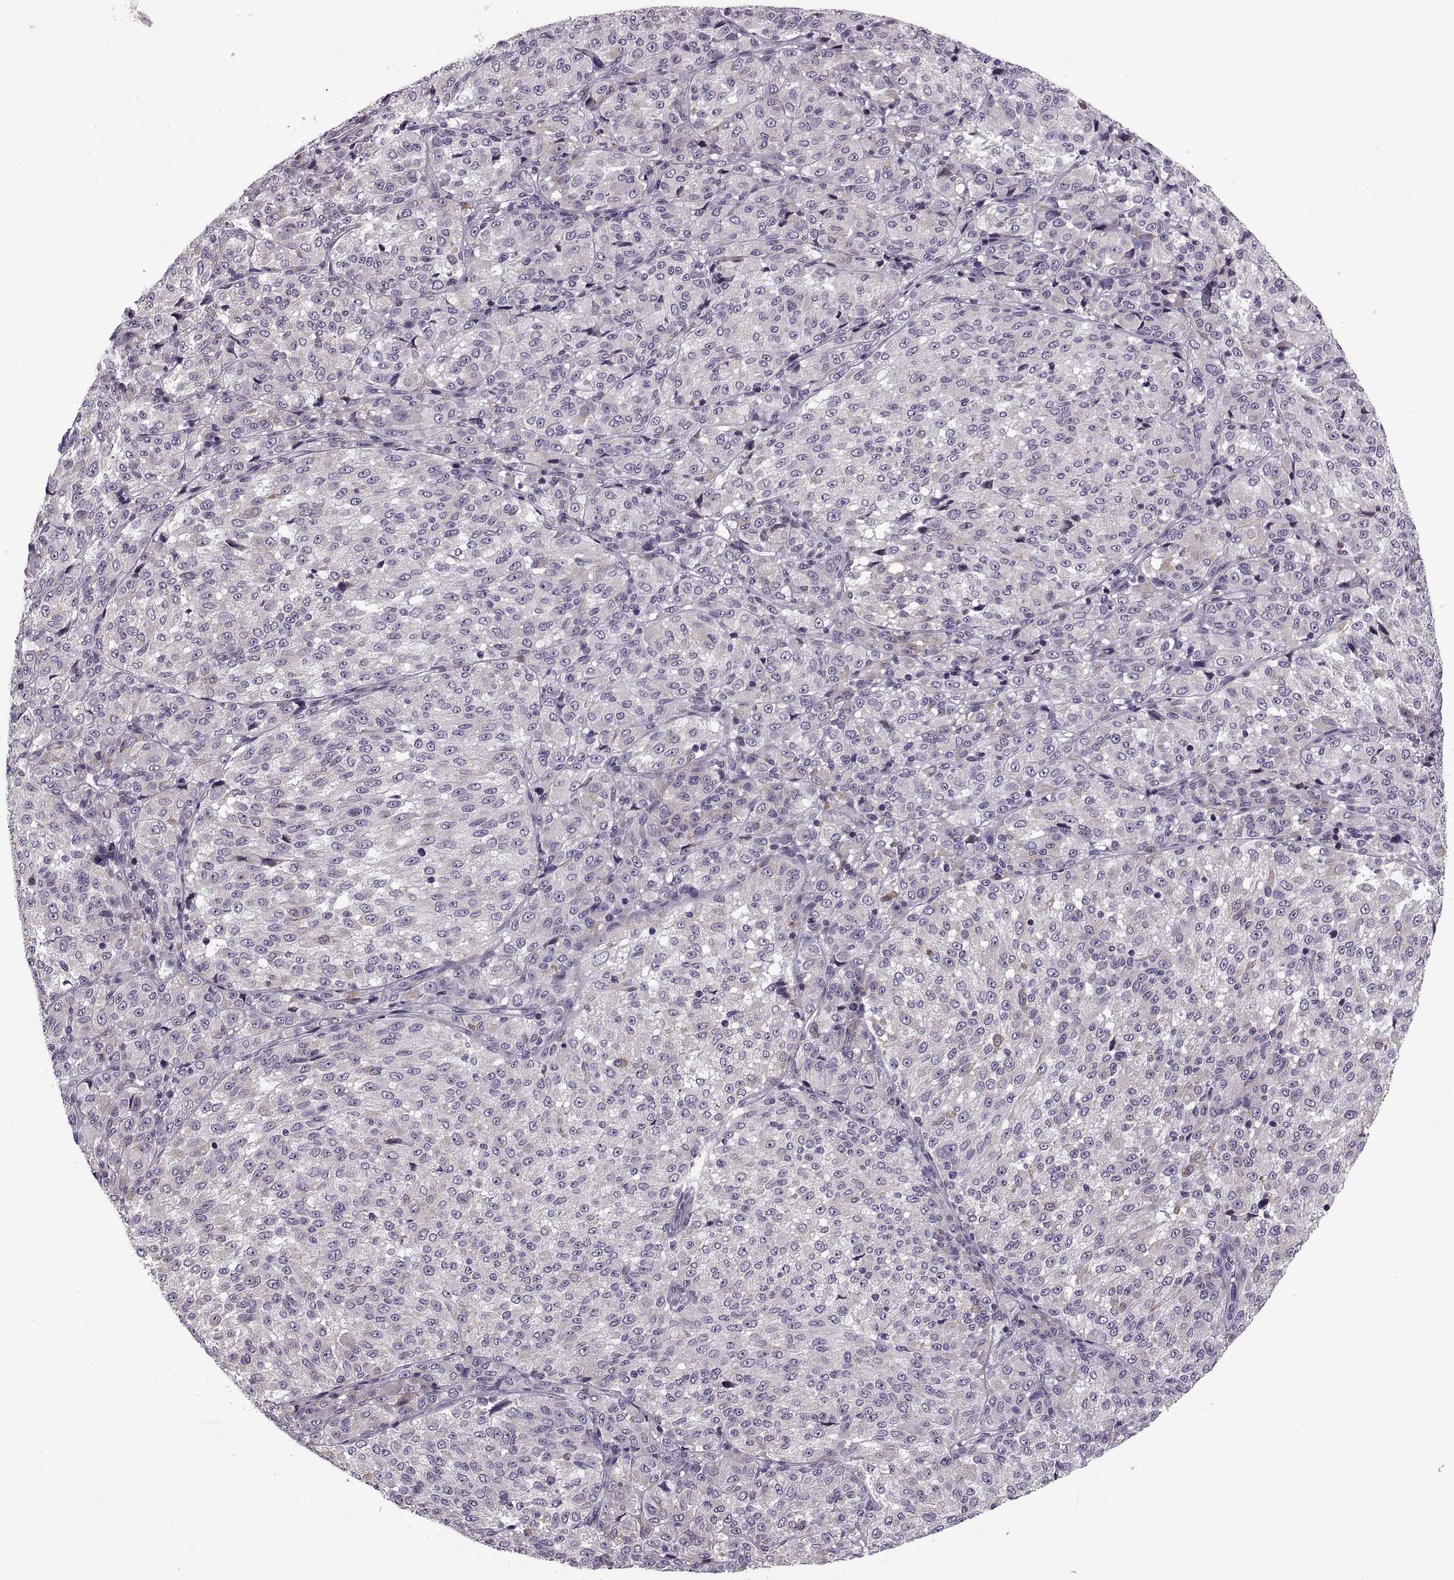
{"staining": {"intensity": "negative", "quantity": "none", "location": "none"}, "tissue": "melanoma", "cell_type": "Tumor cells", "image_type": "cancer", "snomed": [{"axis": "morphology", "description": "Malignant melanoma, Metastatic site"}, {"axis": "topography", "description": "Brain"}], "caption": "This is a photomicrograph of immunohistochemistry (IHC) staining of melanoma, which shows no expression in tumor cells. The staining was performed using DAB (3,3'-diaminobenzidine) to visualize the protein expression in brown, while the nuclei were stained in blue with hematoxylin (Magnification: 20x).", "gene": "LETM2", "patient": {"sex": "female", "age": 56}}